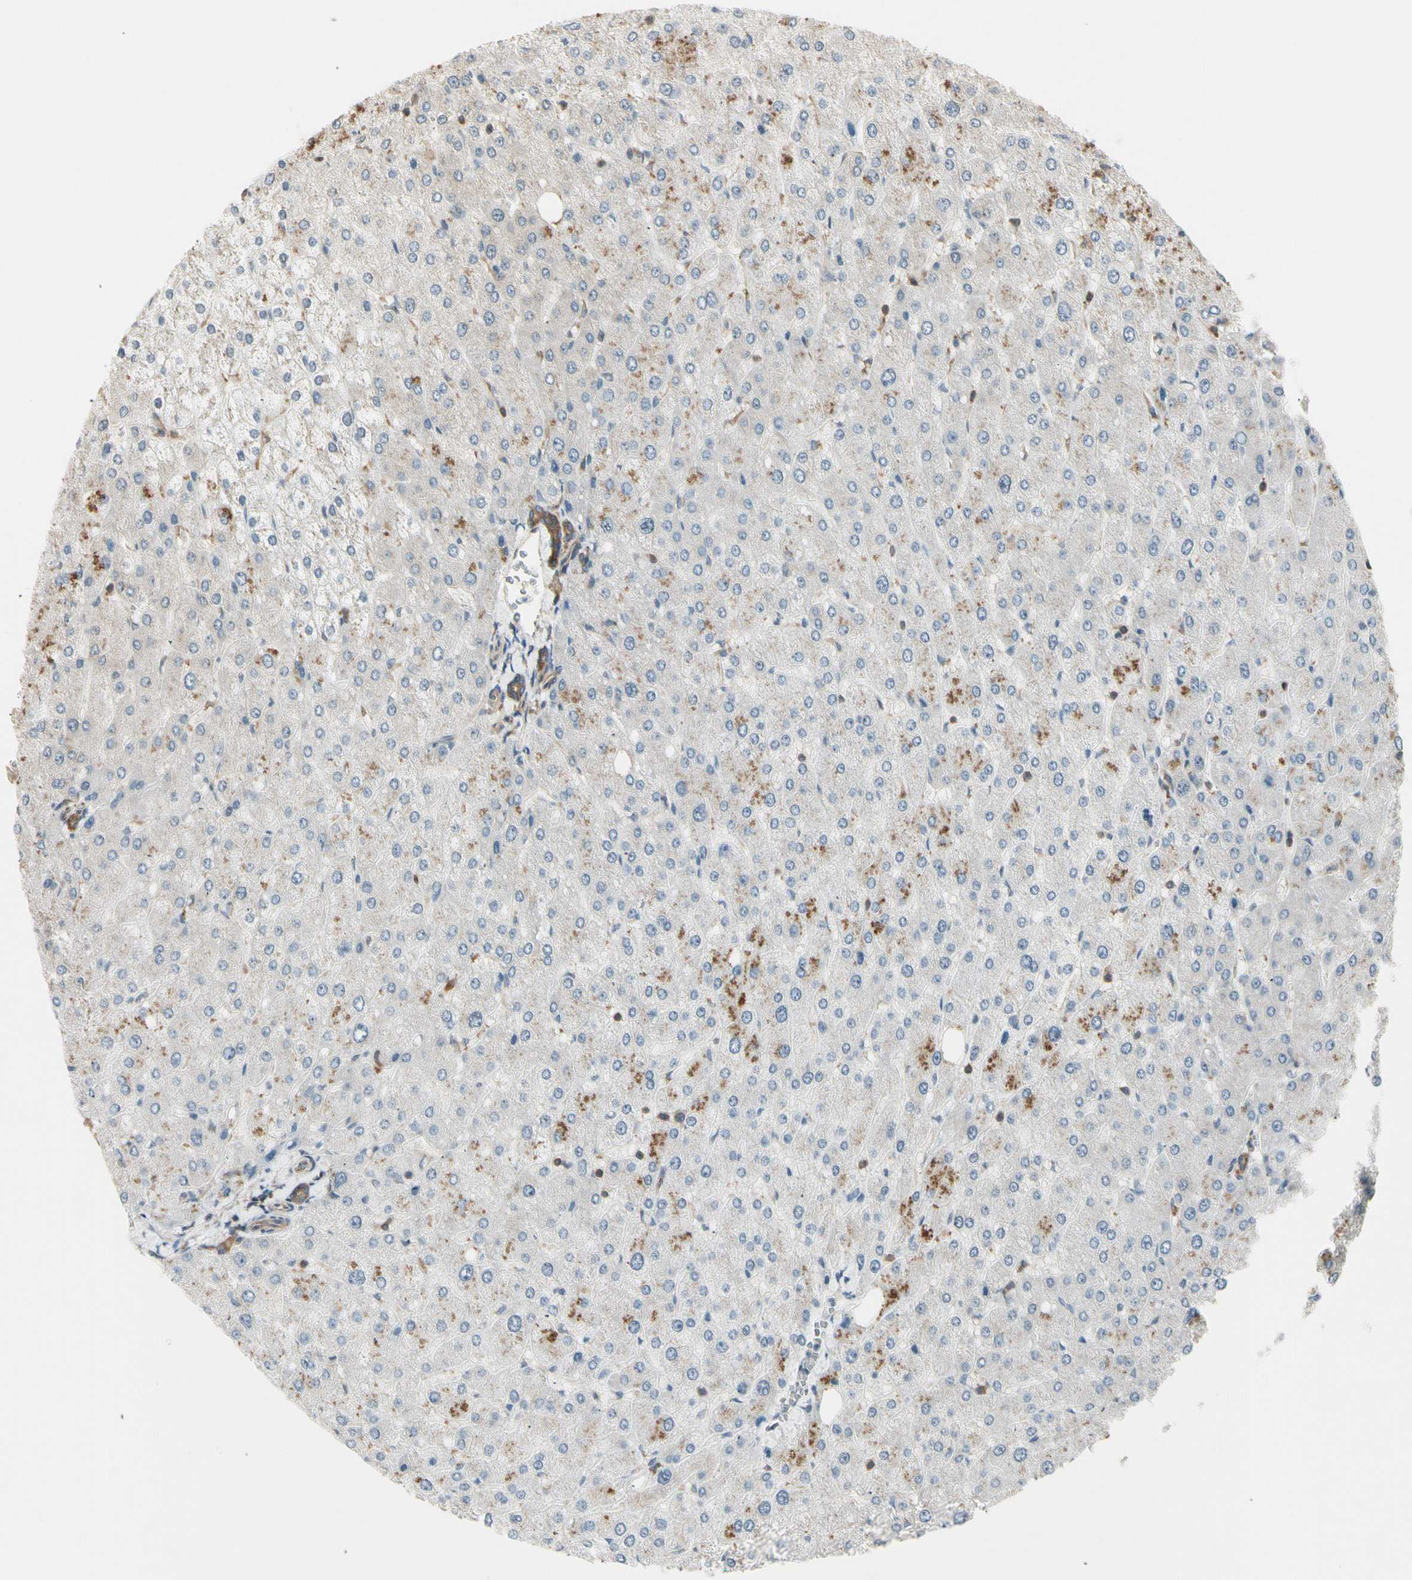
{"staining": {"intensity": "moderate", "quantity": ">75%", "location": "cytoplasmic/membranous"}, "tissue": "liver", "cell_type": "Cholangiocytes", "image_type": "normal", "snomed": [{"axis": "morphology", "description": "Normal tissue, NOS"}, {"axis": "topography", "description": "Liver"}], "caption": "Brown immunohistochemical staining in unremarkable human liver shows moderate cytoplasmic/membranous expression in approximately >75% of cholangiocytes.", "gene": "OXSR1", "patient": {"sex": "male", "age": 55}}